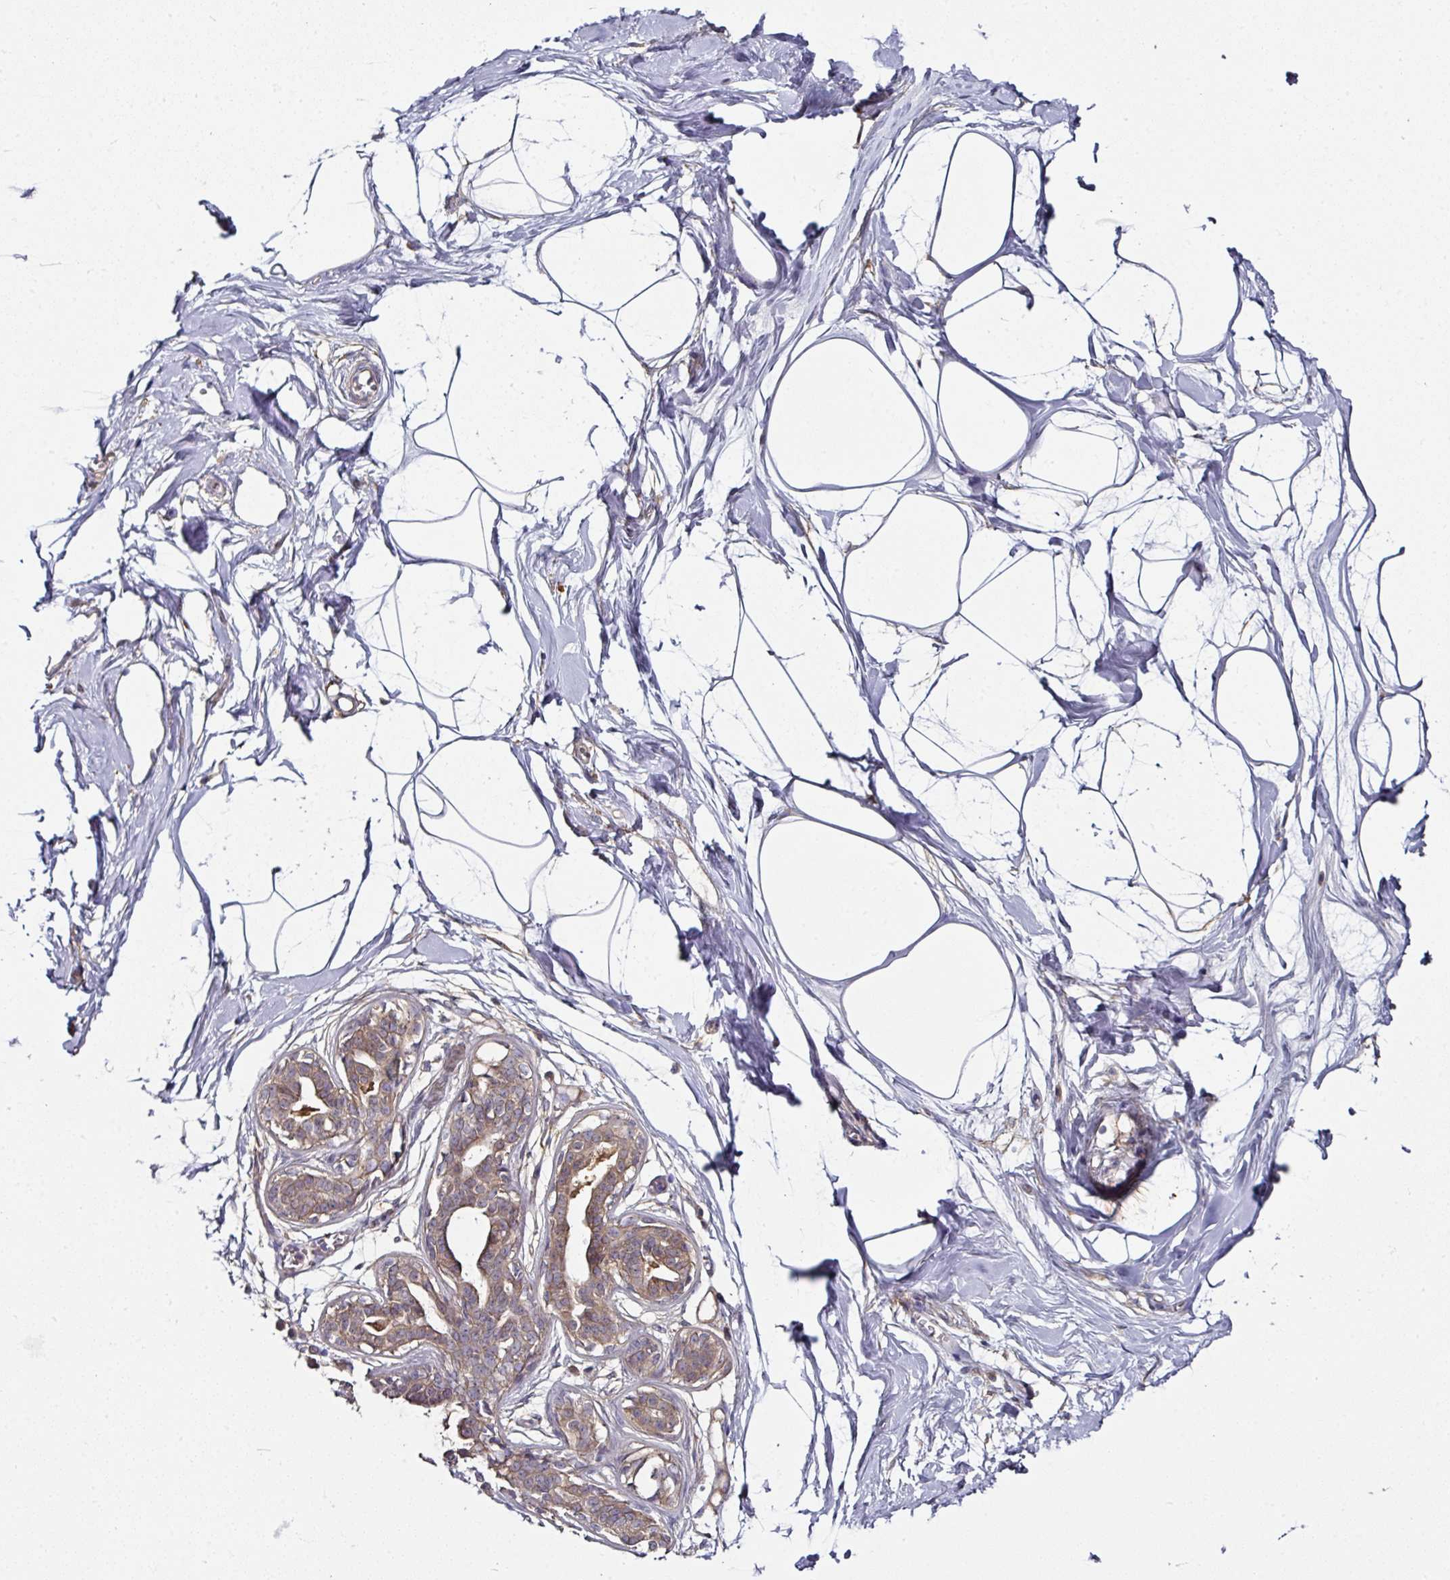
{"staining": {"intensity": "negative", "quantity": "none", "location": "none"}, "tissue": "breast", "cell_type": "Adipocytes", "image_type": "normal", "snomed": [{"axis": "morphology", "description": "Normal tissue, NOS"}, {"axis": "topography", "description": "Breast"}], "caption": "IHC photomicrograph of benign breast: breast stained with DAB (3,3'-diaminobenzidine) shows no significant protein staining in adipocytes.", "gene": "CTDSP2", "patient": {"sex": "female", "age": 45}}